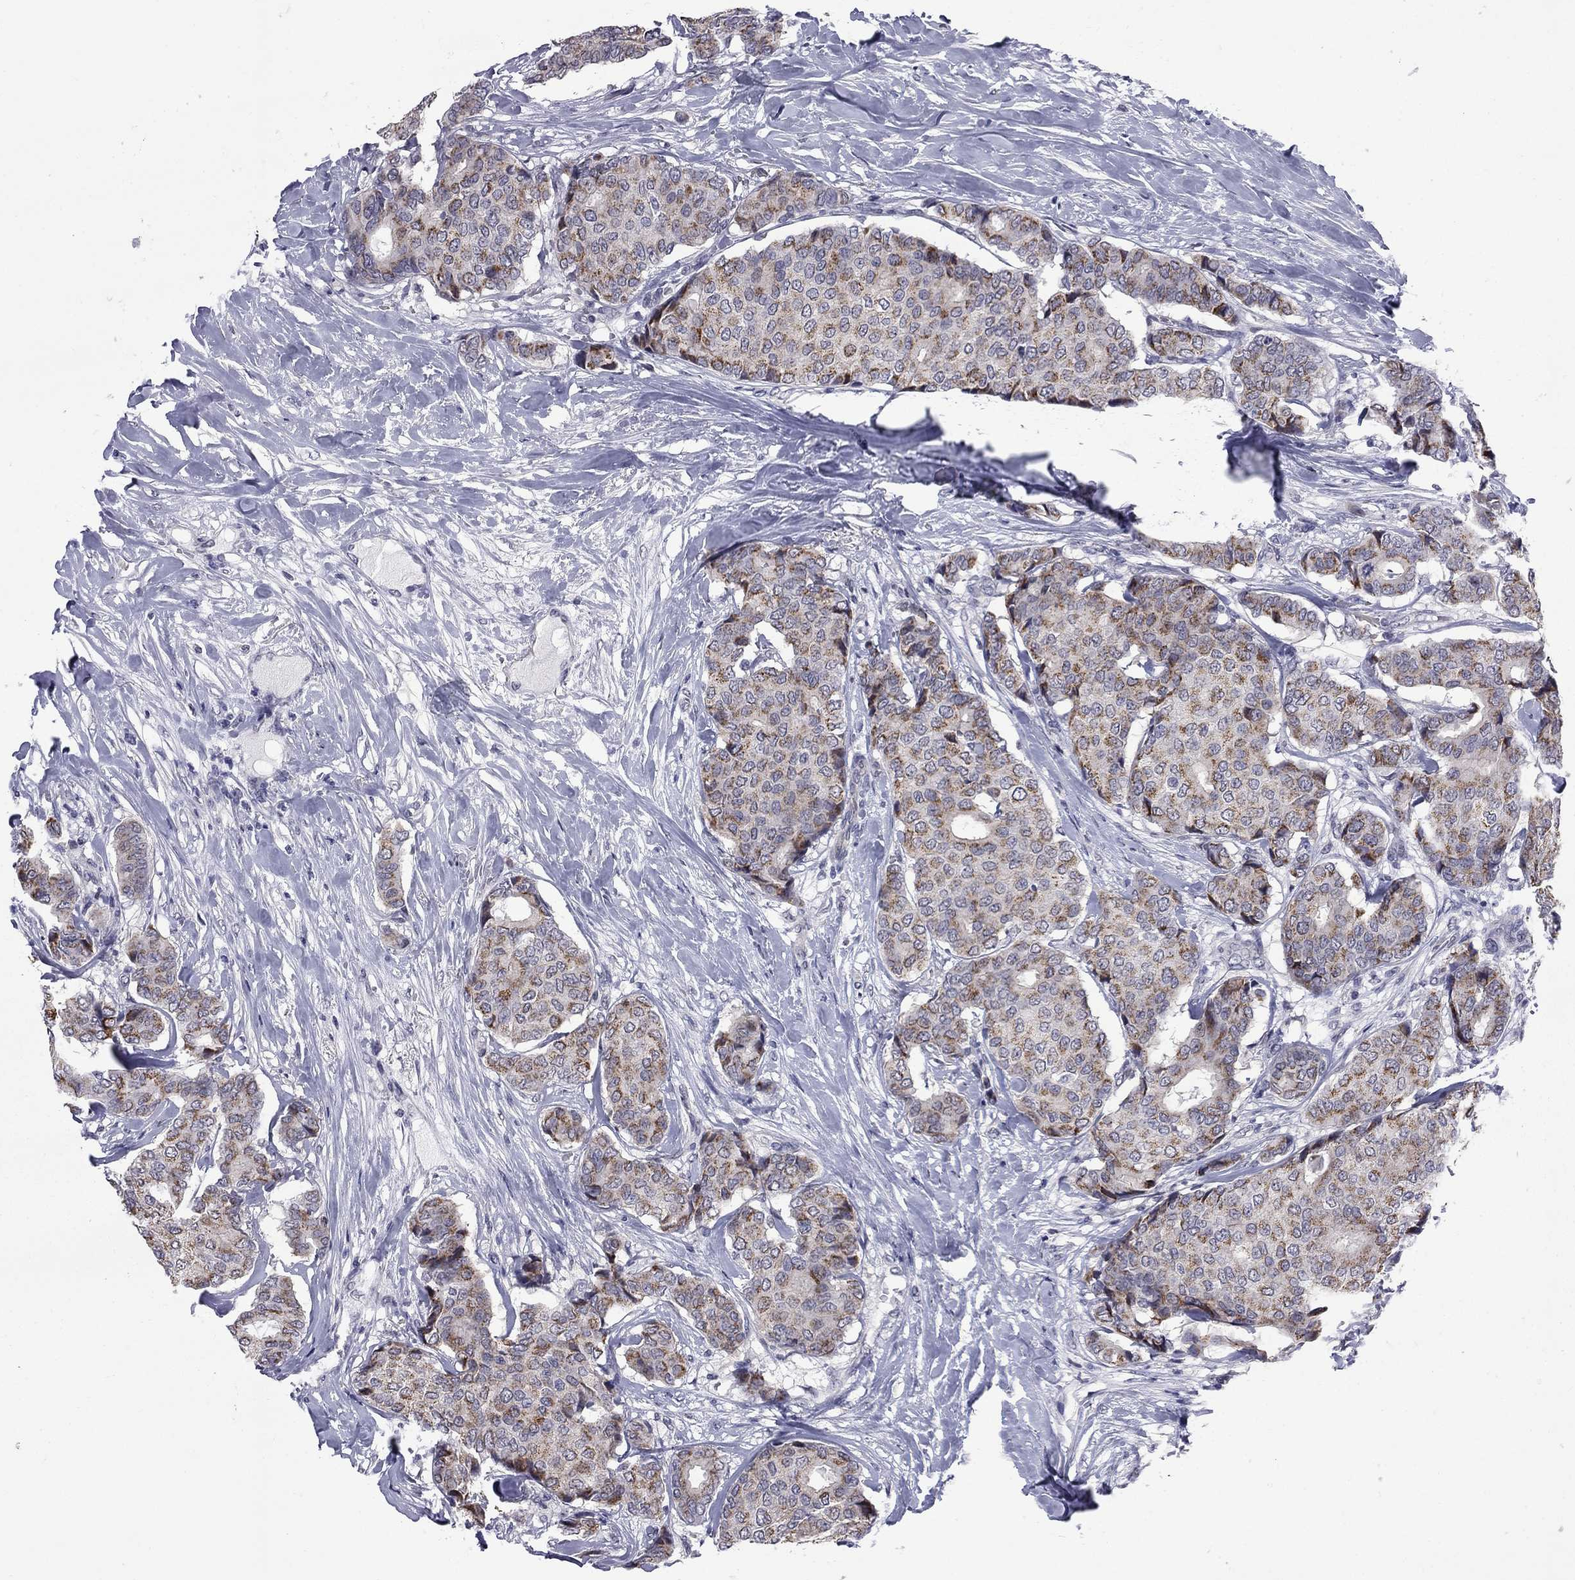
{"staining": {"intensity": "strong", "quantity": "<25%", "location": "cytoplasmic/membranous"}, "tissue": "breast cancer", "cell_type": "Tumor cells", "image_type": "cancer", "snomed": [{"axis": "morphology", "description": "Duct carcinoma"}, {"axis": "topography", "description": "Breast"}], "caption": "Immunohistochemistry (DAB (3,3'-diaminobenzidine)) staining of human breast cancer (invasive ductal carcinoma) reveals strong cytoplasmic/membranous protein positivity in approximately <25% of tumor cells.", "gene": "HTR4", "patient": {"sex": "female", "age": 75}}